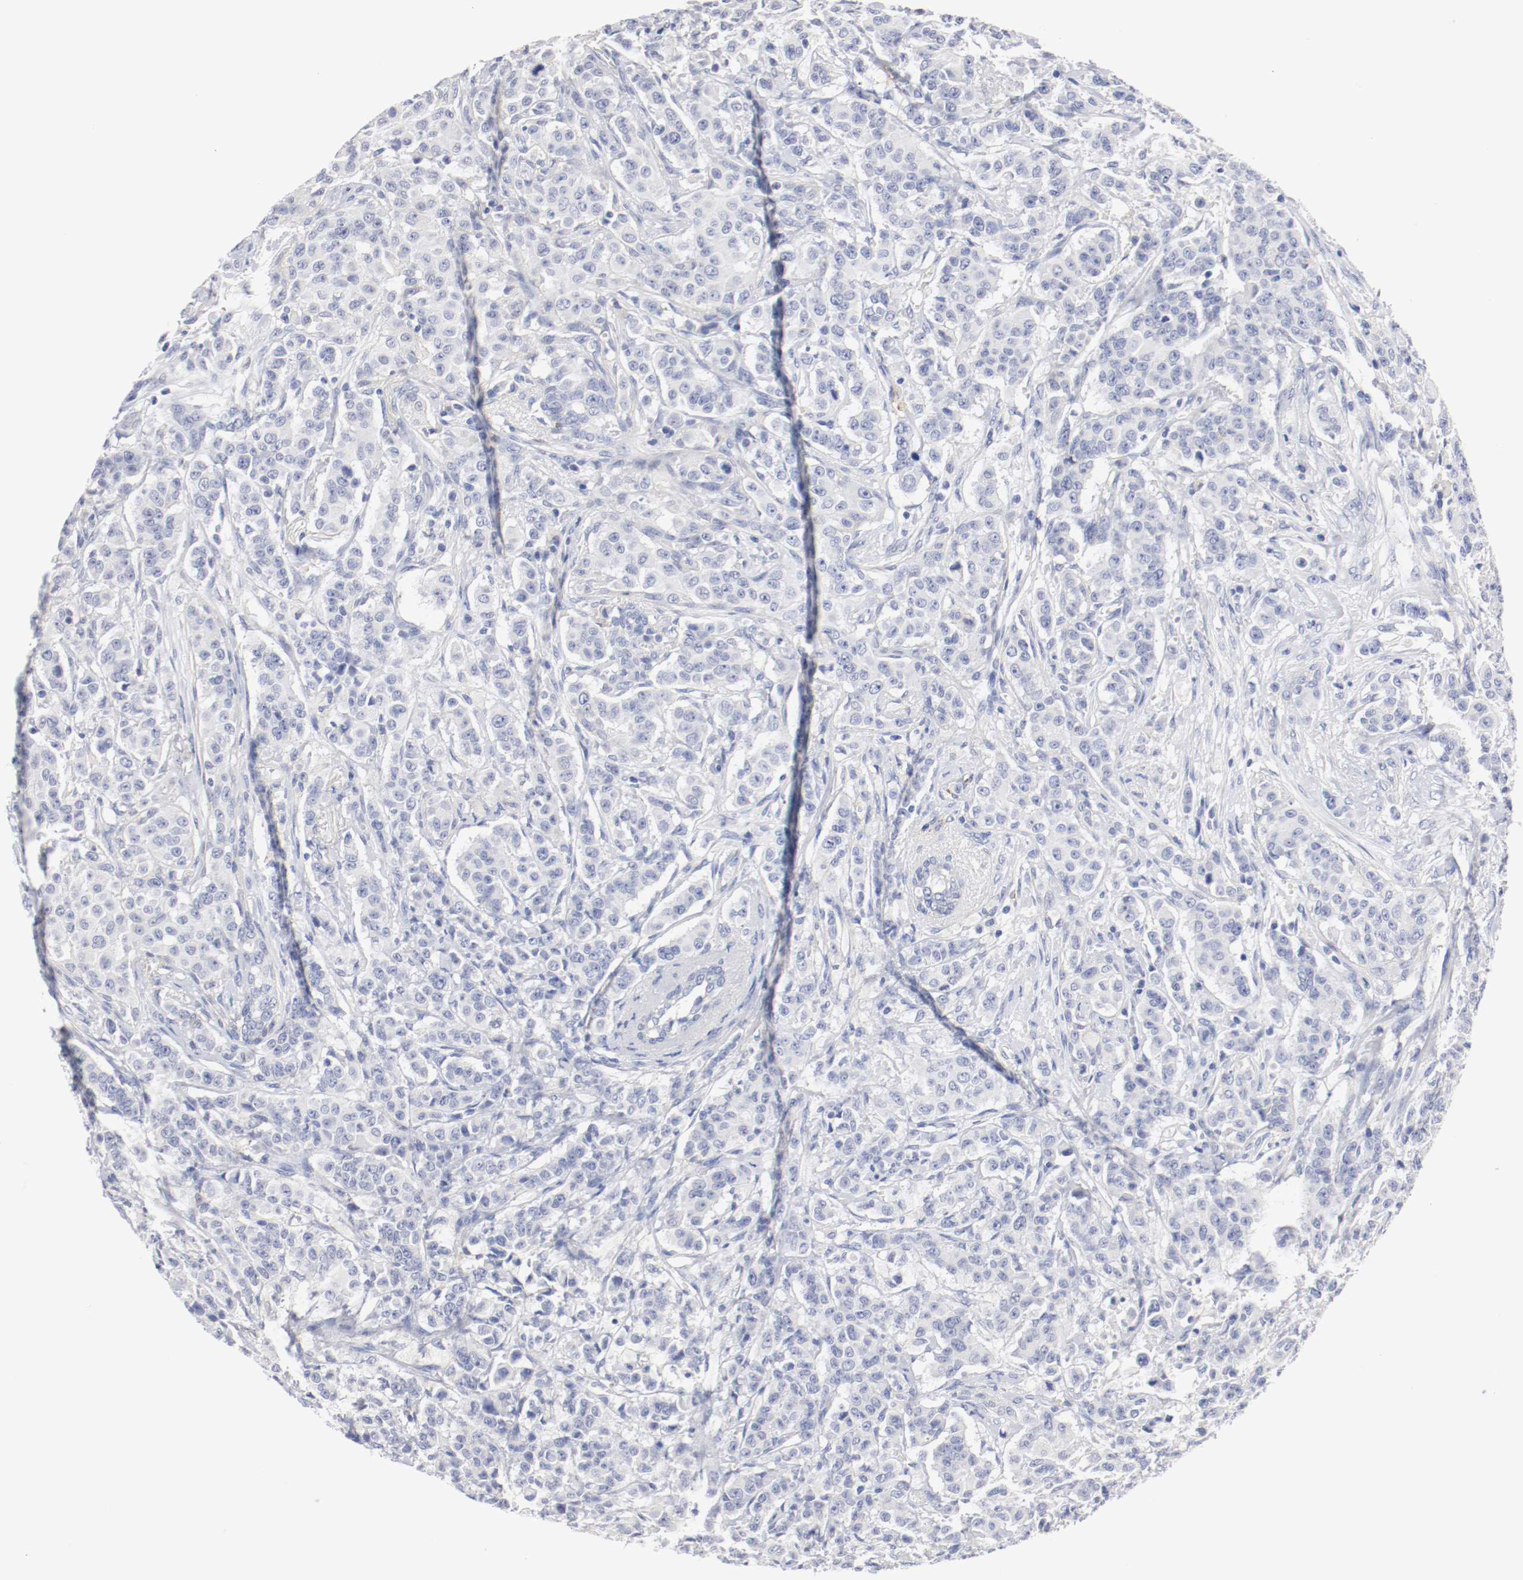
{"staining": {"intensity": "negative", "quantity": "none", "location": "none"}, "tissue": "breast cancer", "cell_type": "Tumor cells", "image_type": "cancer", "snomed": [{"axis": "morphology", "description": "Duct carcinoma"}, {"axis": "topography", "description": "Breast"}], "caption": "This is an immunohistochemistry (IHC) image of intraductal carcinoma (breast). There is no staining in tumor cells.", "gene": "FGFBP1", "patient": {"sex": "female", "age": 40}}